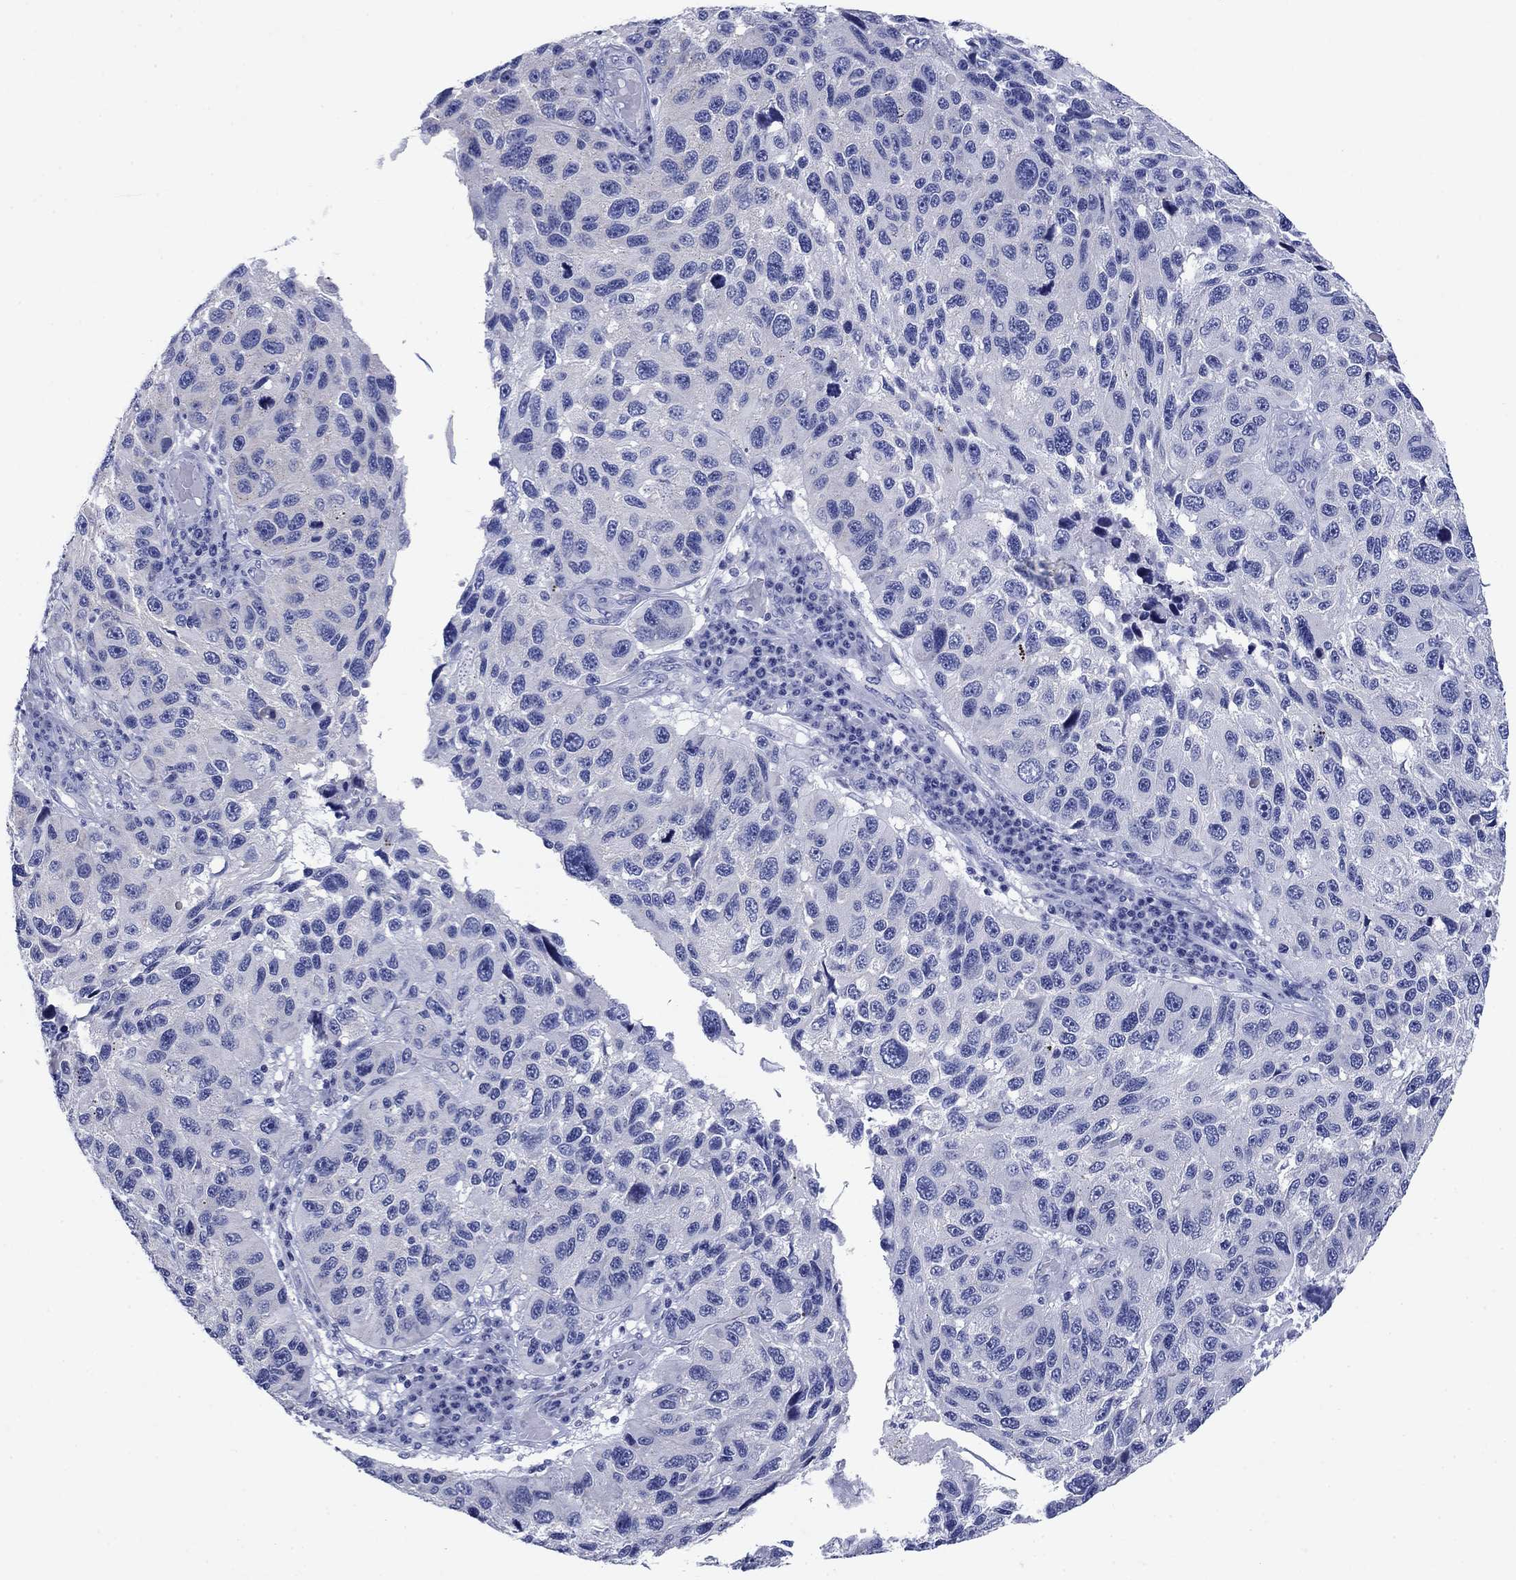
{"staining": {"intensity": "negative", "quantity": "none", "location": "none"}, "tissue": "melanoma", "cell_type": "Tumor cells", "image_type": "cancer", "snomed": [{"axis": "morphology", "description": "Malignant melanoma, NOS"}, {"axis": "topography", "description": "Skin"}], "caption": "The photomicrograph exhibits no significant positivity in tumor cells of melanoma.", "gene": "SULT2B1", "patient": {"sex": "male", "age": 53}}